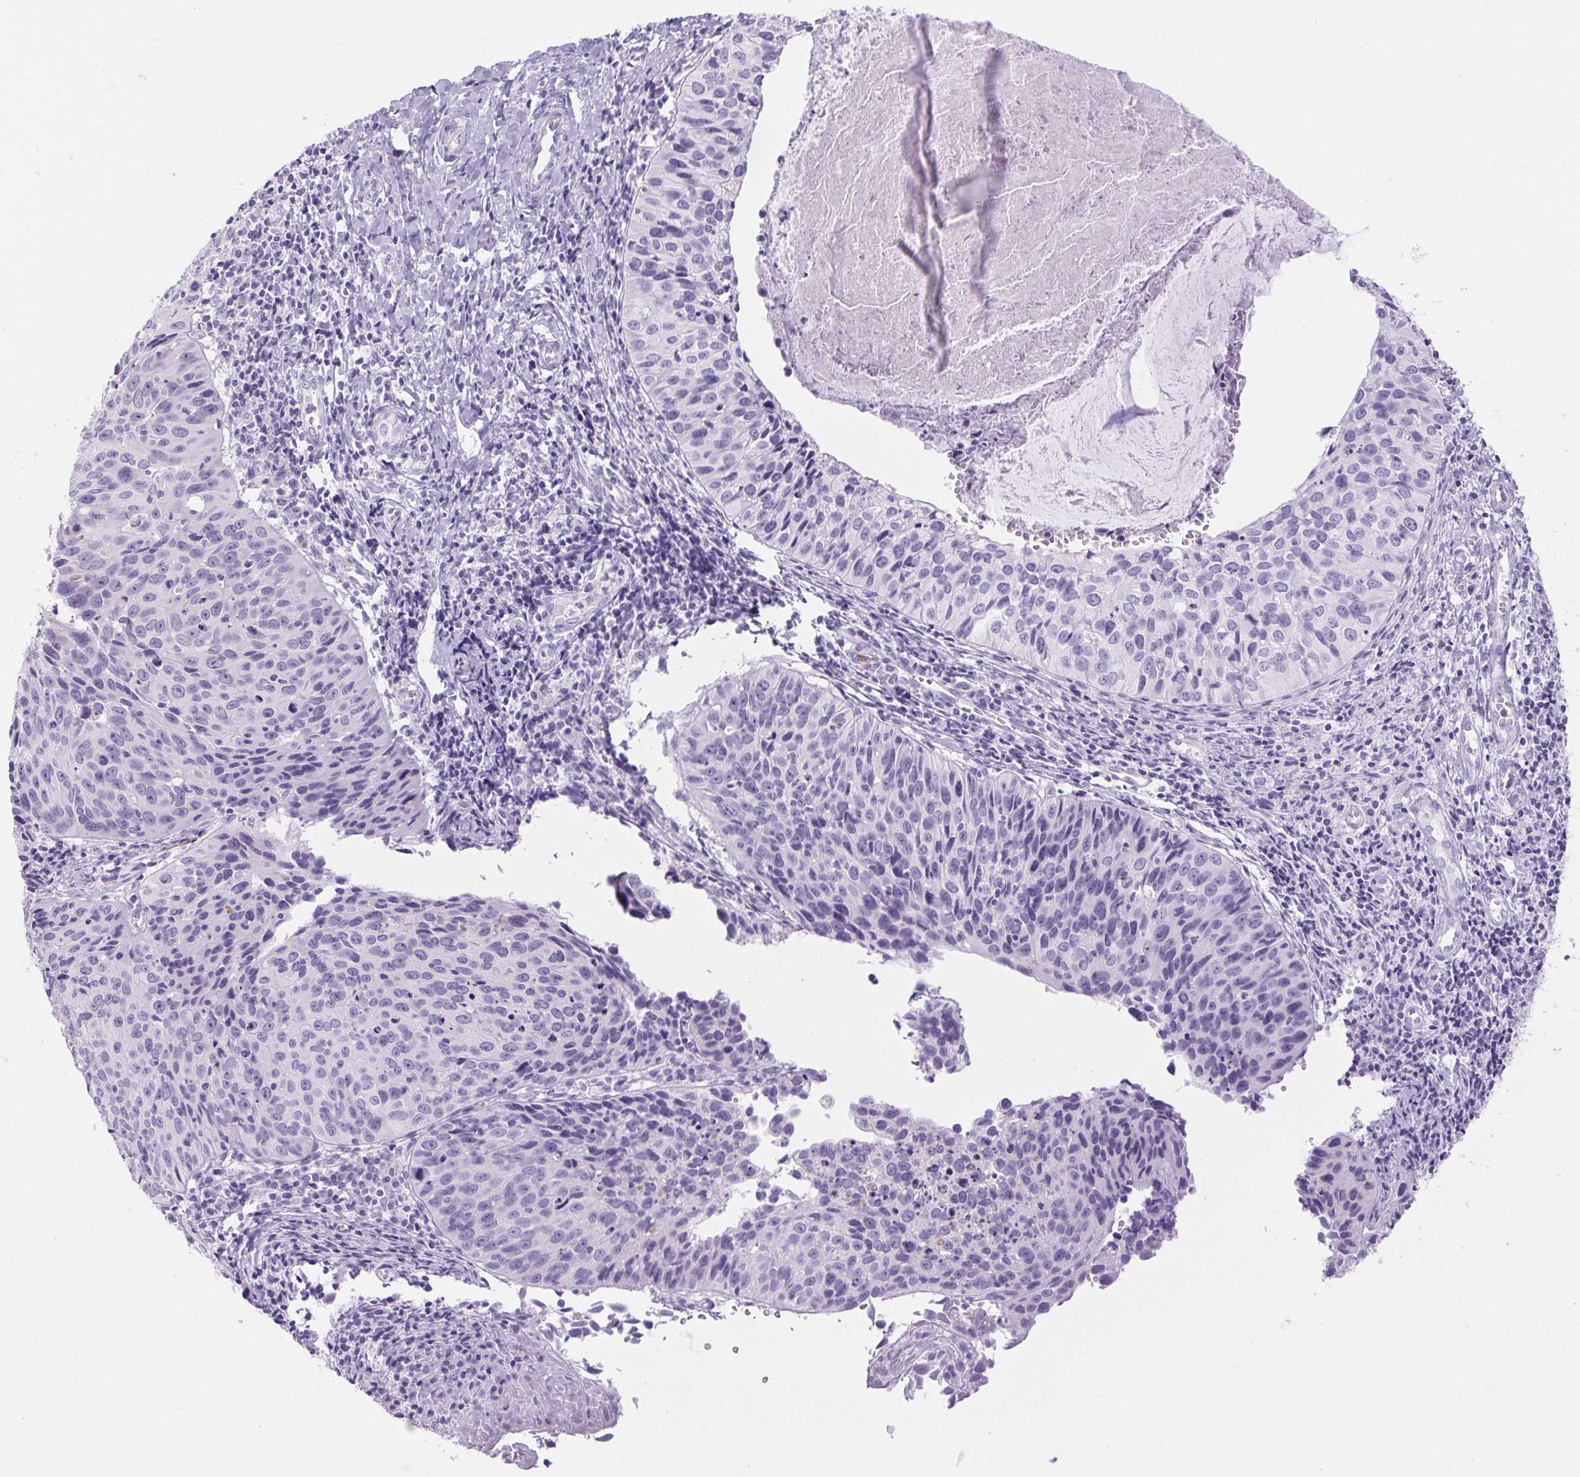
{"staining": {"intensity": "negative", "quantity": "none", "location": "none"}, "tissue": "cervical cancer", "cell_type": "Tumor cells", "image_type": "cancer", "snomed": [{"axis": "morphology", "description": "Squamous cell carcinoma, NOS"}, {"axis": "topography", "description": "Cervix"}], "caption": "Immunohistochemistry photomicrograph of neoplastic tissue: human cervical squamous cell carcinoma stained with DAB (3,3'-diaminobenzidine) demonstrates no significant protein expression in tumor cells. The staining was performed using DAB to visualize the protein expression in brown, while the nuclei were stained in blue with hematoxylin (Magnification: 20x).", "gene": "ERP27", "patient": {"sex": "female", "age": 31}}